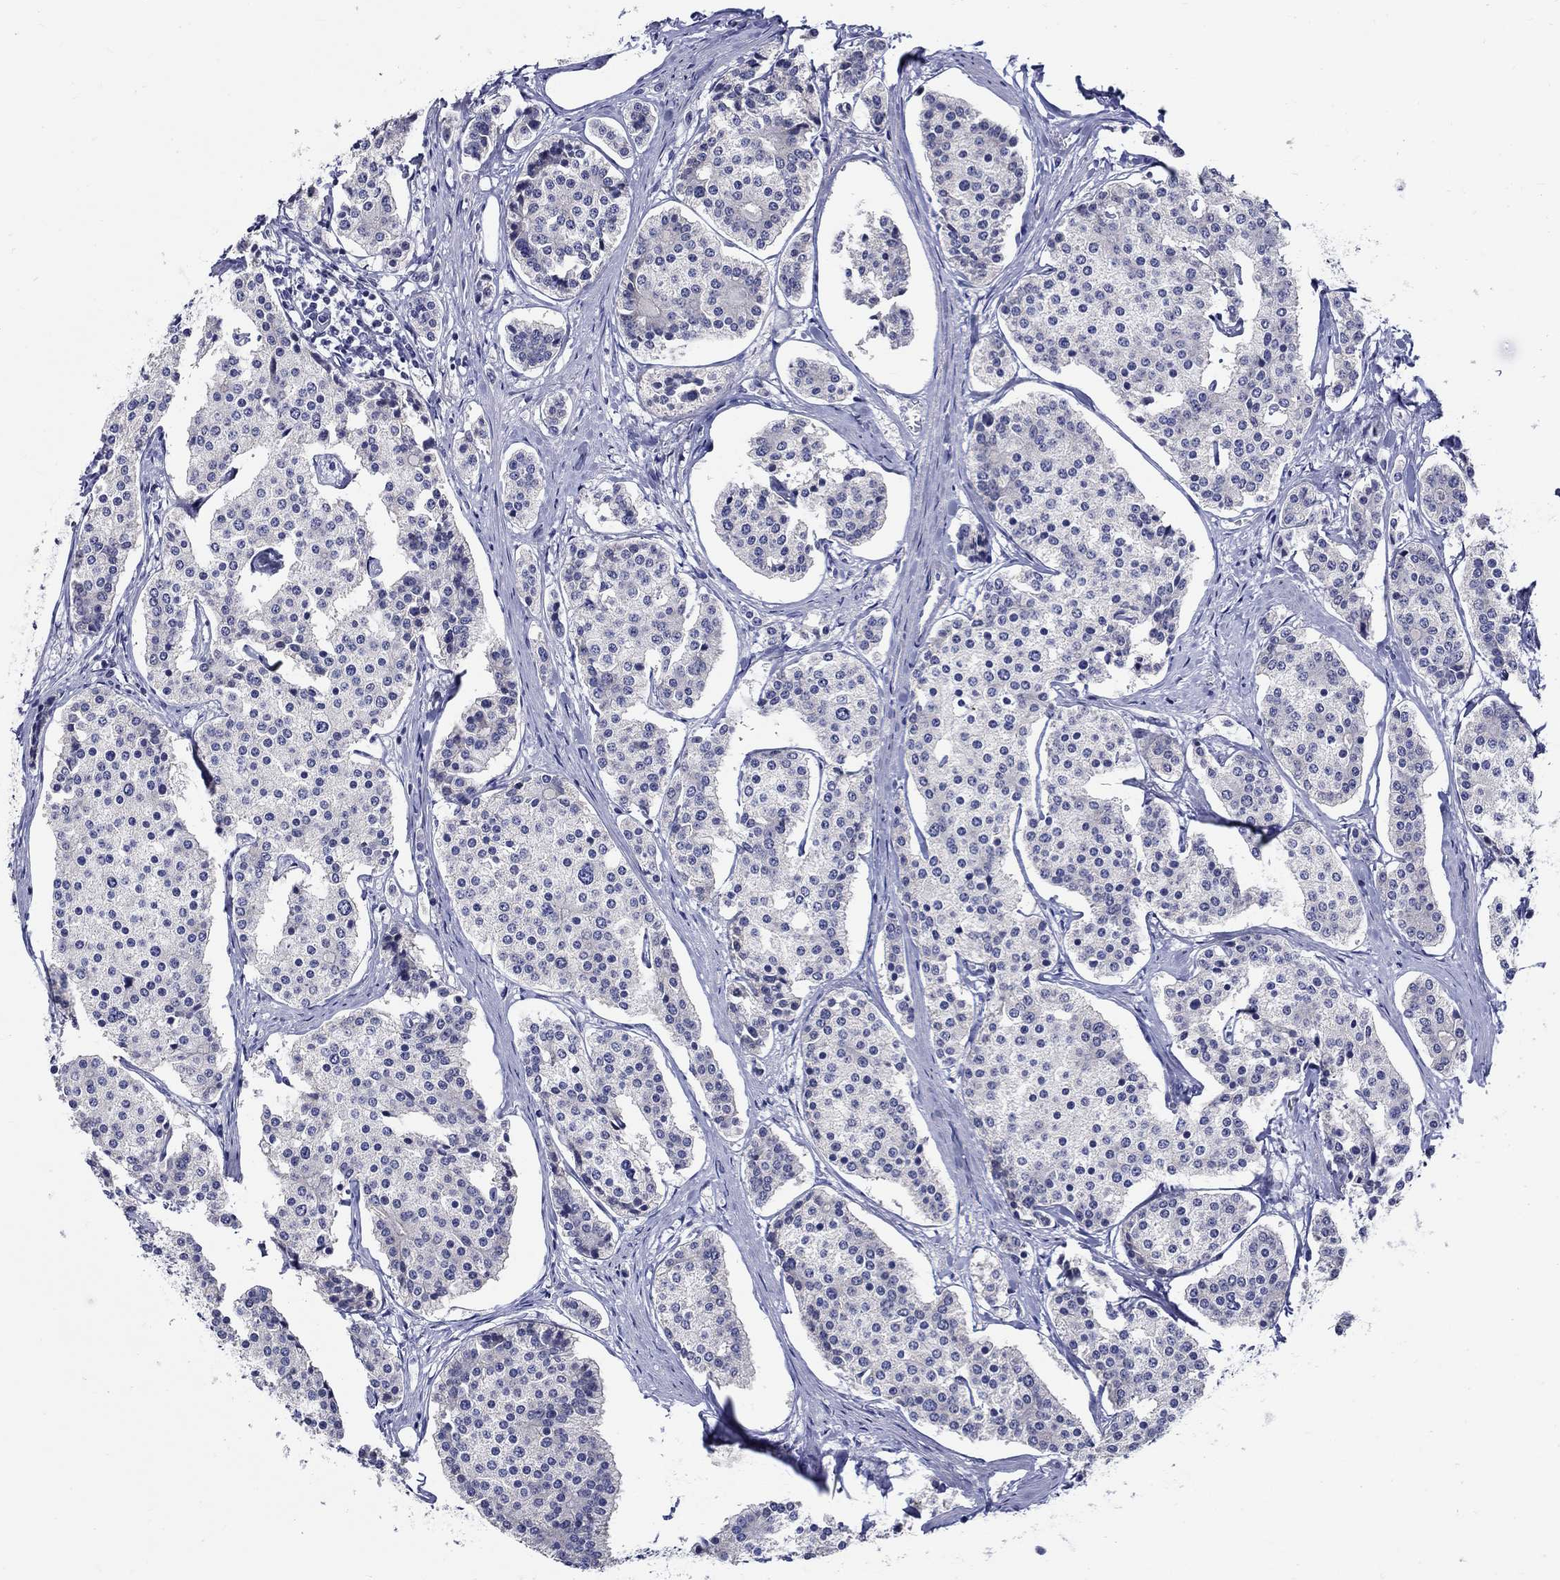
{"staining": {"intensity": "negative", "quantity": "none", "location": "none"}, "tissue": "carcinoid", "cell_type": "Tumor cells", "image_type": "cancer", "snomed": [{"axis": "morphology", "description": "Carcinoid, malignant, NOS"}, {"axis": "topography", "description": "Small intestine"}], "caption": "This micrograph is of carcinoid (malignant) stained with IHC to label a protein in brown with the nuclei are counter-stained blue. There is no staining in tumor cells.", "gene": "SLC30A3", "patient": {"sex": "female", "age": 65}}